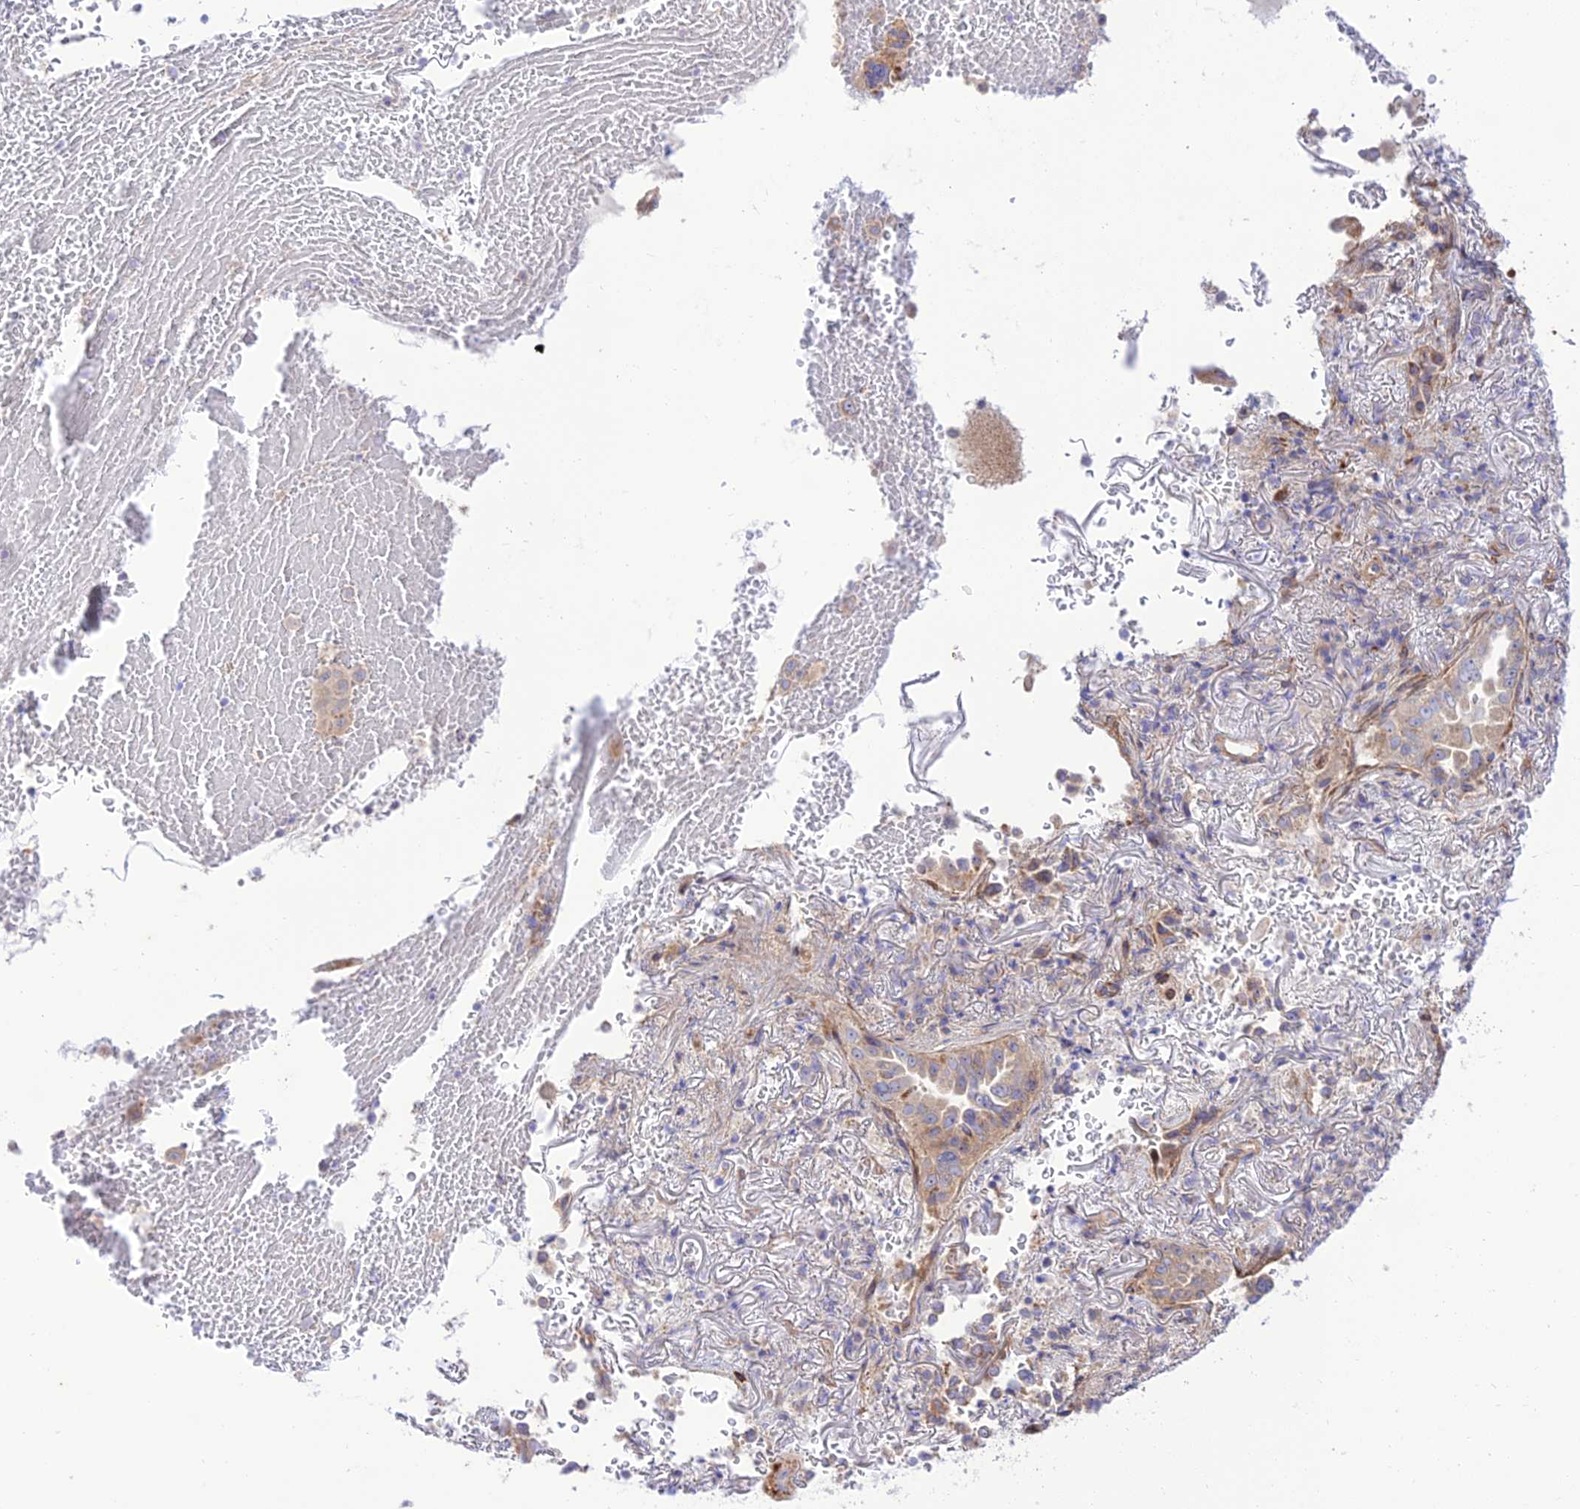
{"staining": {"intensity": "weak", "quantity": "<25%", "location": "cytoplasmic/membranous"}, "tissue": "lung cancer", "cell_type": "Tumor cells", "image_type": "cancer", "snomed": [{"axis": "morphology", "description": "Adenocarcinoma, NOS"}, {"axis": "topography", "description": "Lung"}], "caption": "IHC photomicrograph of neoplastic tissue: adenocarcinoma (lung) stained with DAB demonstrates no significant protein staining in tumor cells. Nuclei are stained in blue.", "gene": "KCNAB1", "patient": {"sex": "female", "age": 69}}